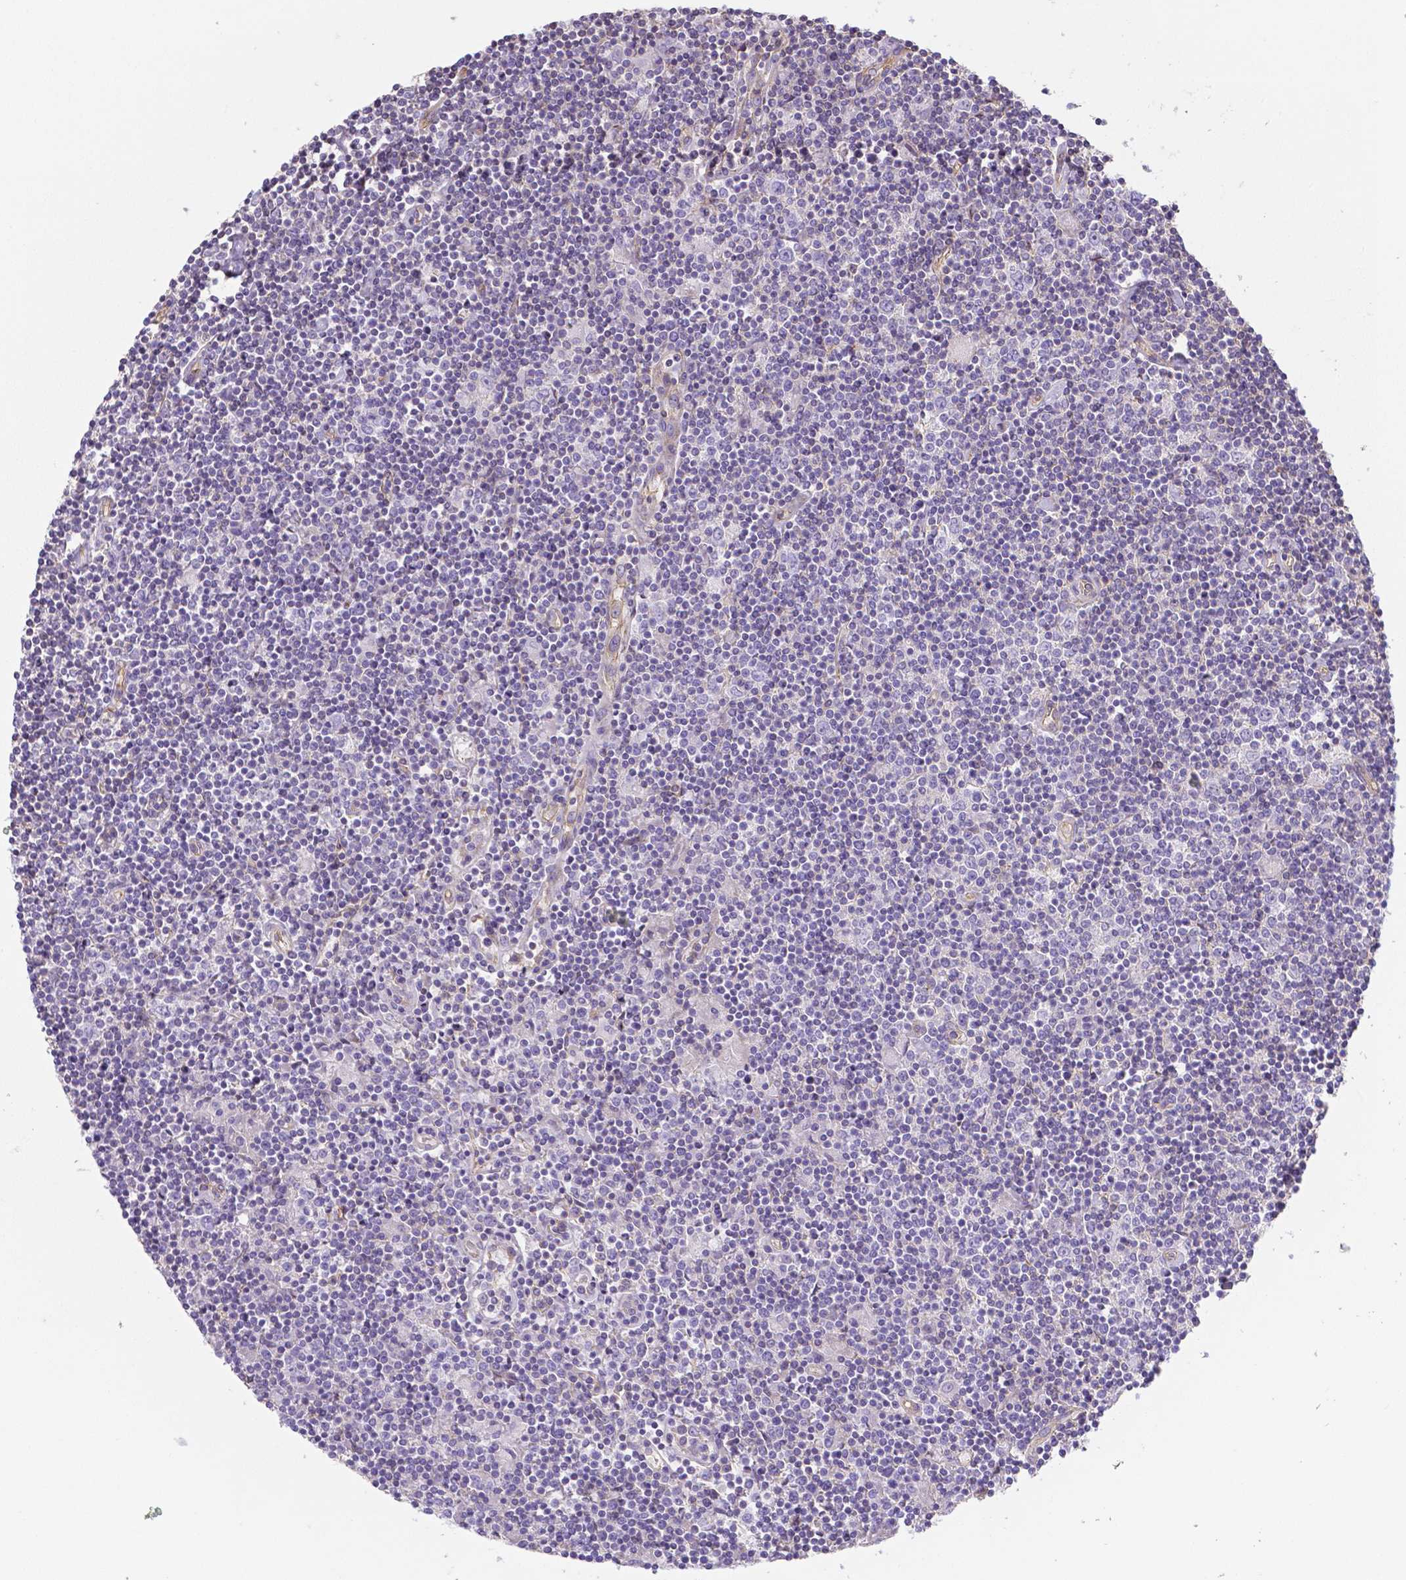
{"staining": {"intensity": "negative", "quantity": "none", "location": "none"}, "tissue": "lymphoma", "cell_type": "Tumor cells", "image_type": "cancer", "snomed": [{"axis": "morphology", "description": "Hodgkin's disease, NOS"}, {"axis": "topography", "description": "Lymph node"}], "caption": "Immunohistochemistry of human Hodgkin's disease shows no expression in tumor cells.", "gene": "CRMP1", "patient": {"sex": "male", "age": 40}}